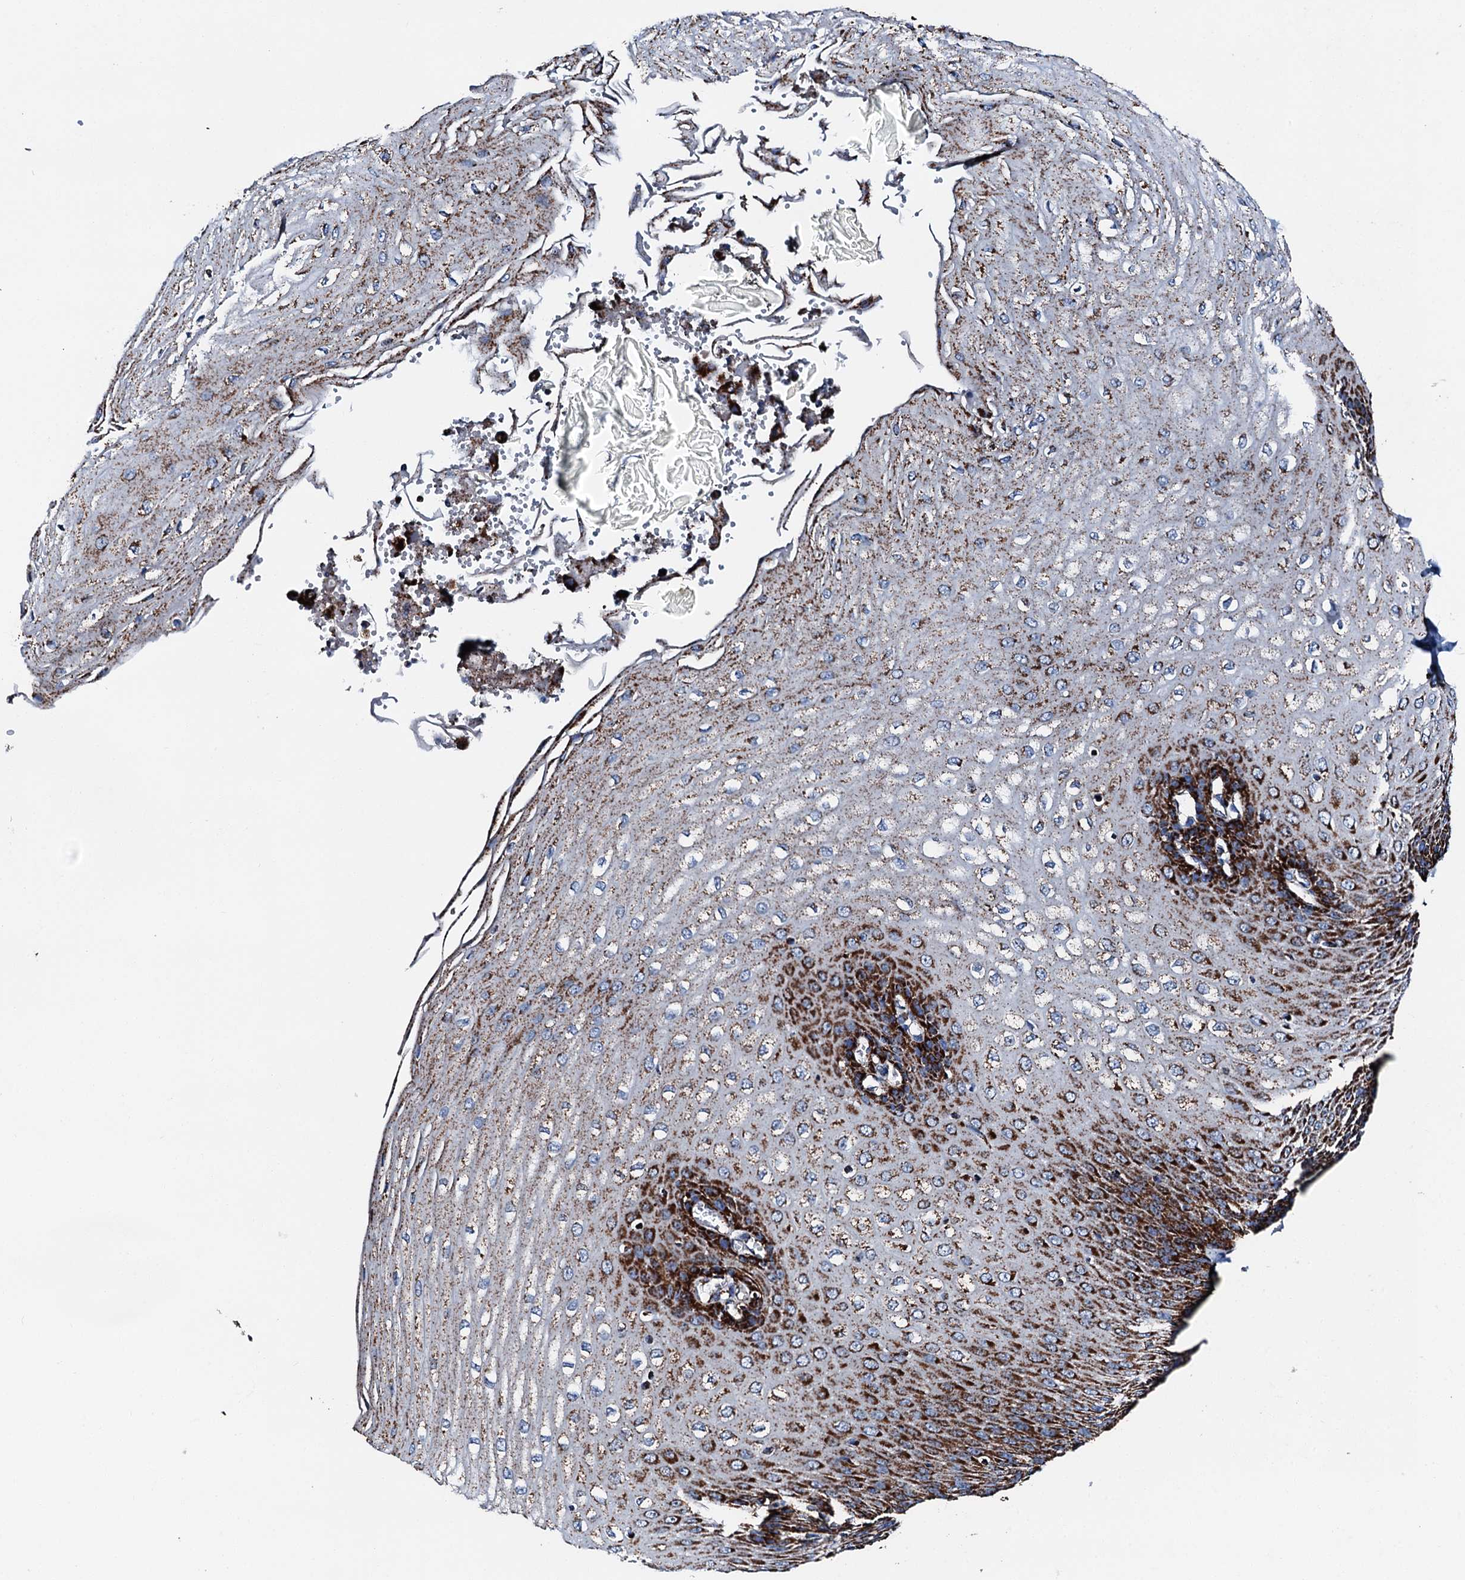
{"staining": {"intensity": "strong", "quantity": ">75%", "location": "cytoplasmic/membranous"}, "tissue": "esophagus", "cell_type": "Squamous epithelial cells", "image_type": "normal", "snomed": [{"axis": "morphology", "description": "Normal tissue, NOS"}, {"axis": "topography", "description": "Esophagus"}], "caption": "The image reveals staining of normal esophagus, revealing strong cytoplasmic/membranous protein expression (brown color) within squamous epithelial cells. The protein is stained brown, and the nuclei are stained in blue (DAB IHC with brightfield microscopy, high magnification).", "gene": "HADH", "patient": {"sex": "male", "age": 60}}